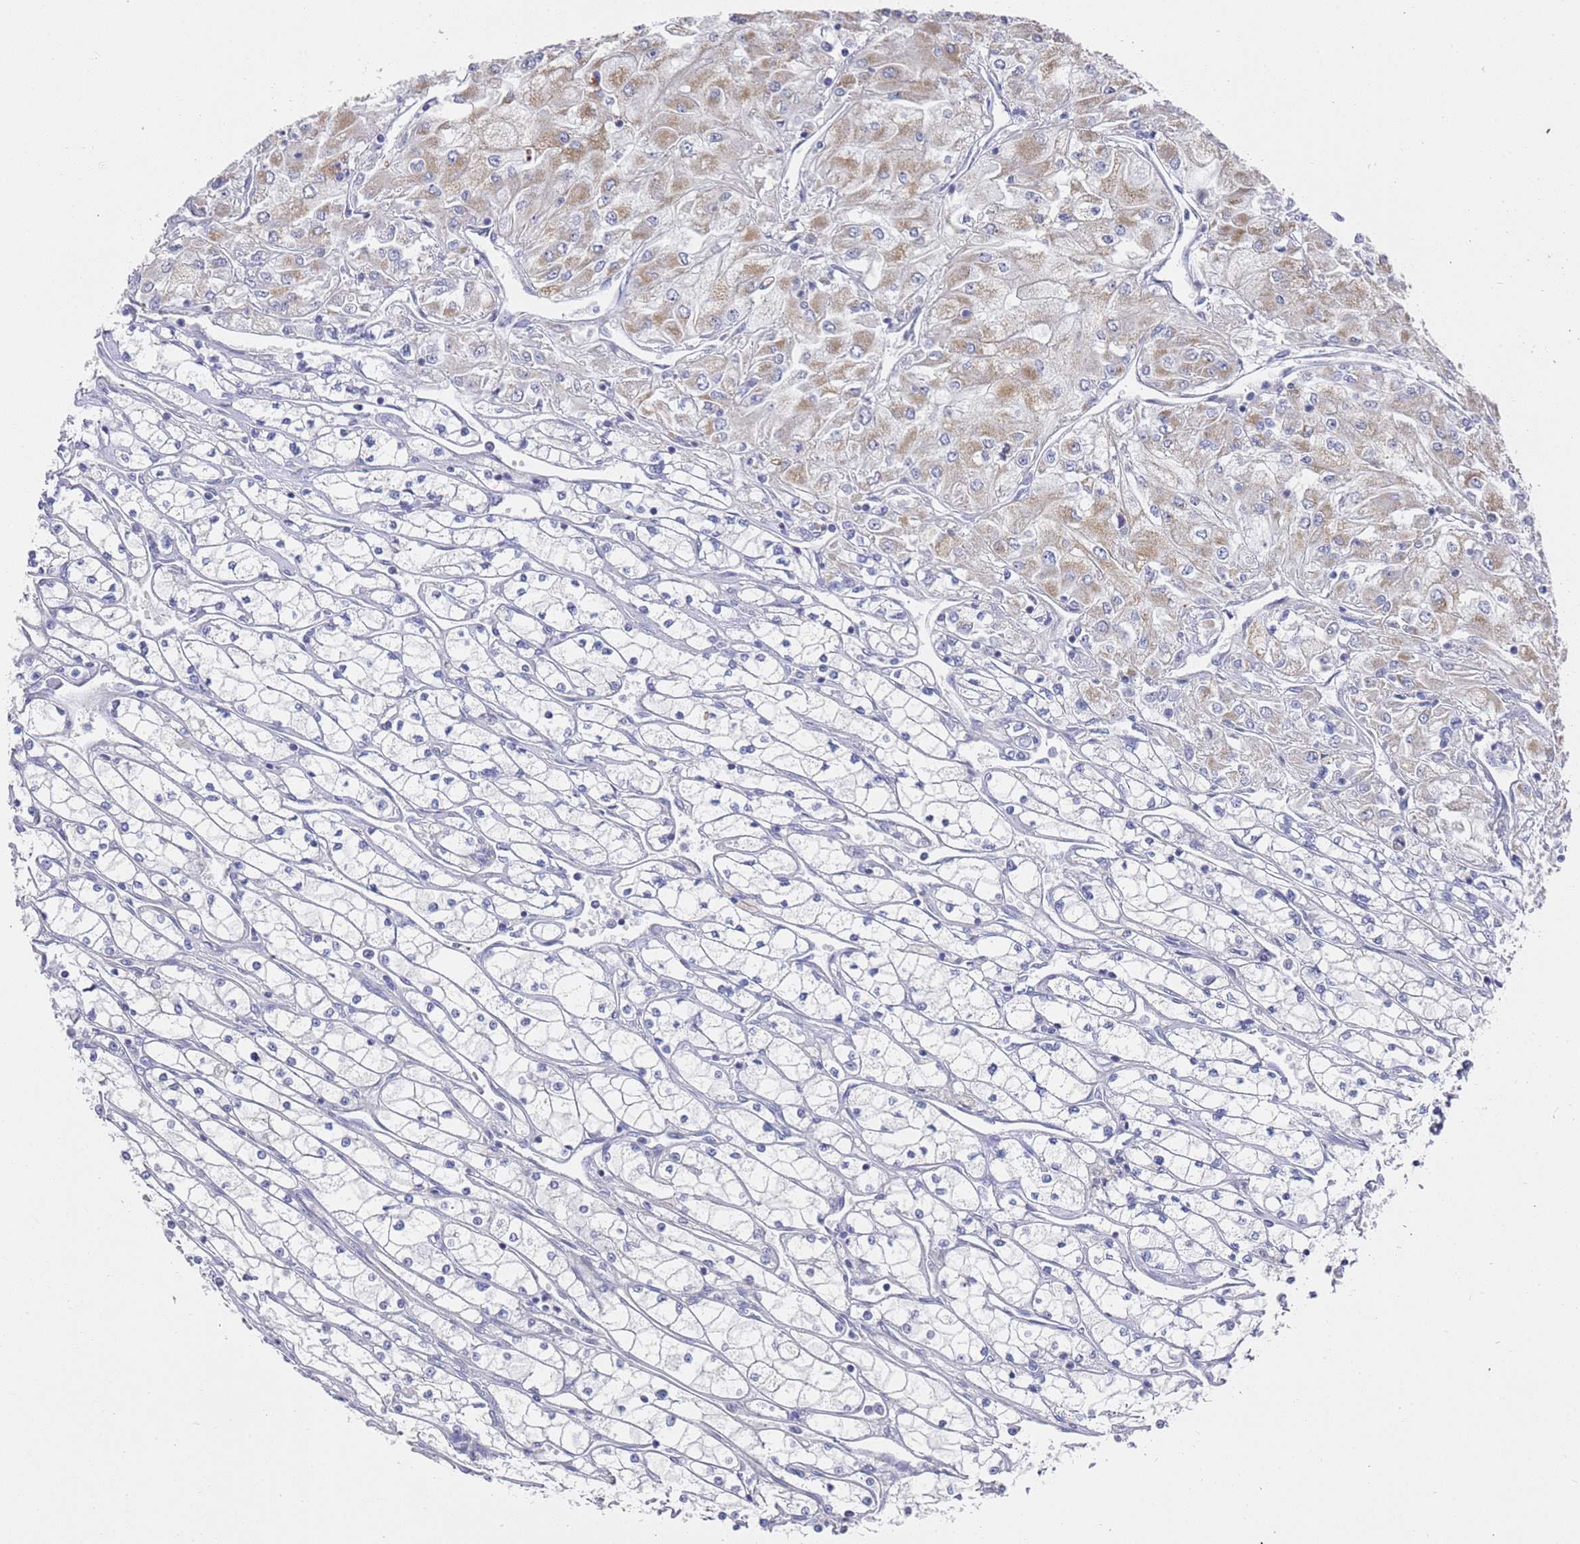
{"staining": {"intensity": "moderate", "quantity": "<25%", "location": "cytoplasmic/membranous"}, "tissue": "renal cancer", "cell_type": "Tumor cells", "image_type": "cancer", "snomed": [{"axis": "morphology", "description": "Adenocarcinoma, NOS"}, {"axis": "topography", "description": "Kidney"}], "caption": "This histopathology image reveals immunohistochemistry staining of human renal adenocarcinoma, with low moderate cytoplasmic/membranous staining in about <25% of tumor cells.", "gene": "SCAPER", "patient": {"sex": "male", "age": 80}}